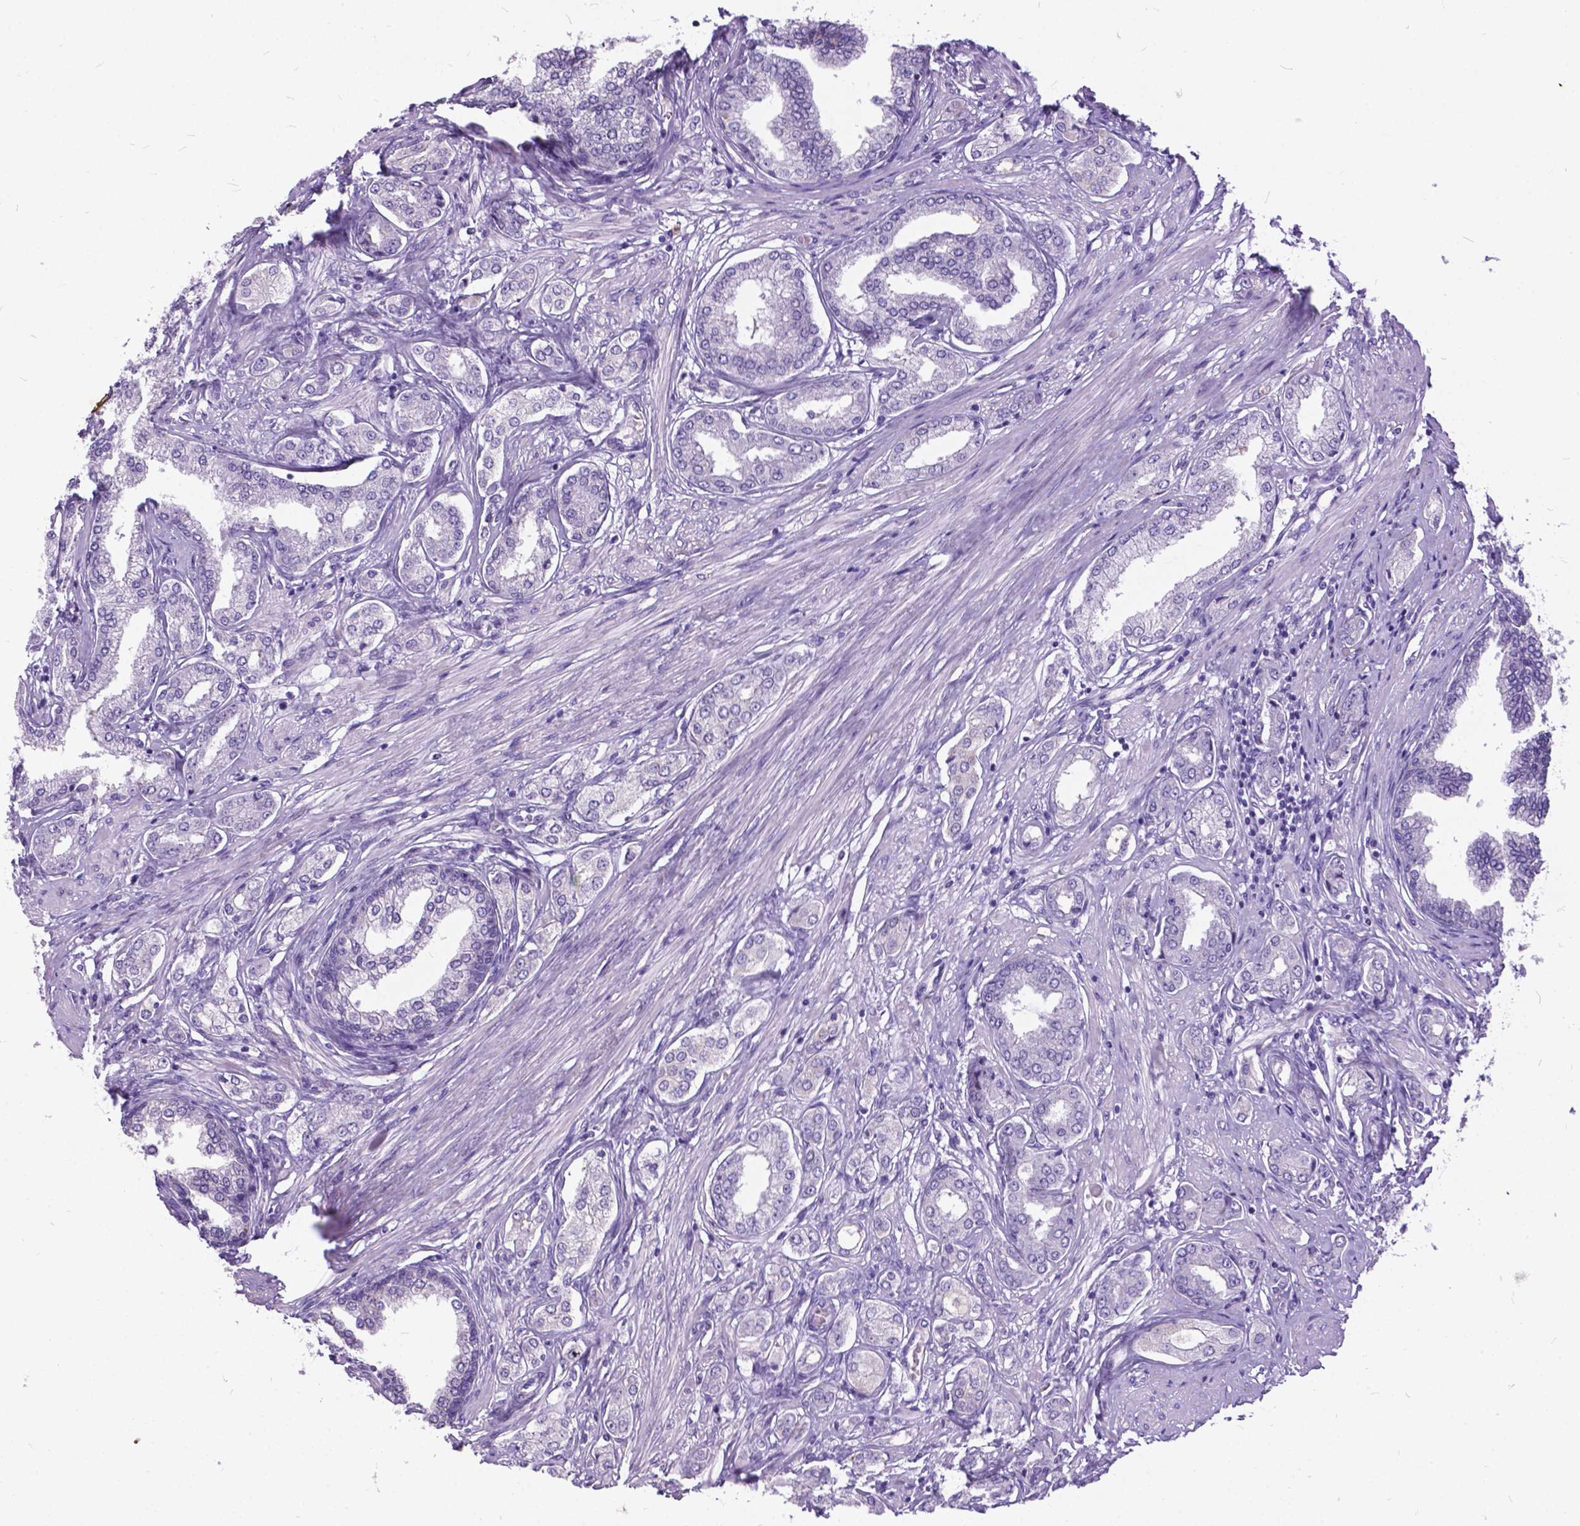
{"staining": {"intensity": "negative", "quantity": "none", "location": "none"}, "tissue": "prostate cancer", "cell_type": "Tumor cells", "image_type": "cancer", "snomed": [{"axis": "morphology", "description": "Adenocarcinoma, NOS"}, {"axis": "topography", "description": "Prostate"}], "caption": "This histopathology image is of prostate cancer (adenocarcinoma) stained with immunohistochemistry (IHC) to label a protein in brown with the nuclei are counter-stained blue. There is no expression in tumor cells. (DAB immunohistochemistry visualized using brightfield microscopy, high magnification).", "gene": "BSND", "patient": {"sex": "male", "age": 63}}